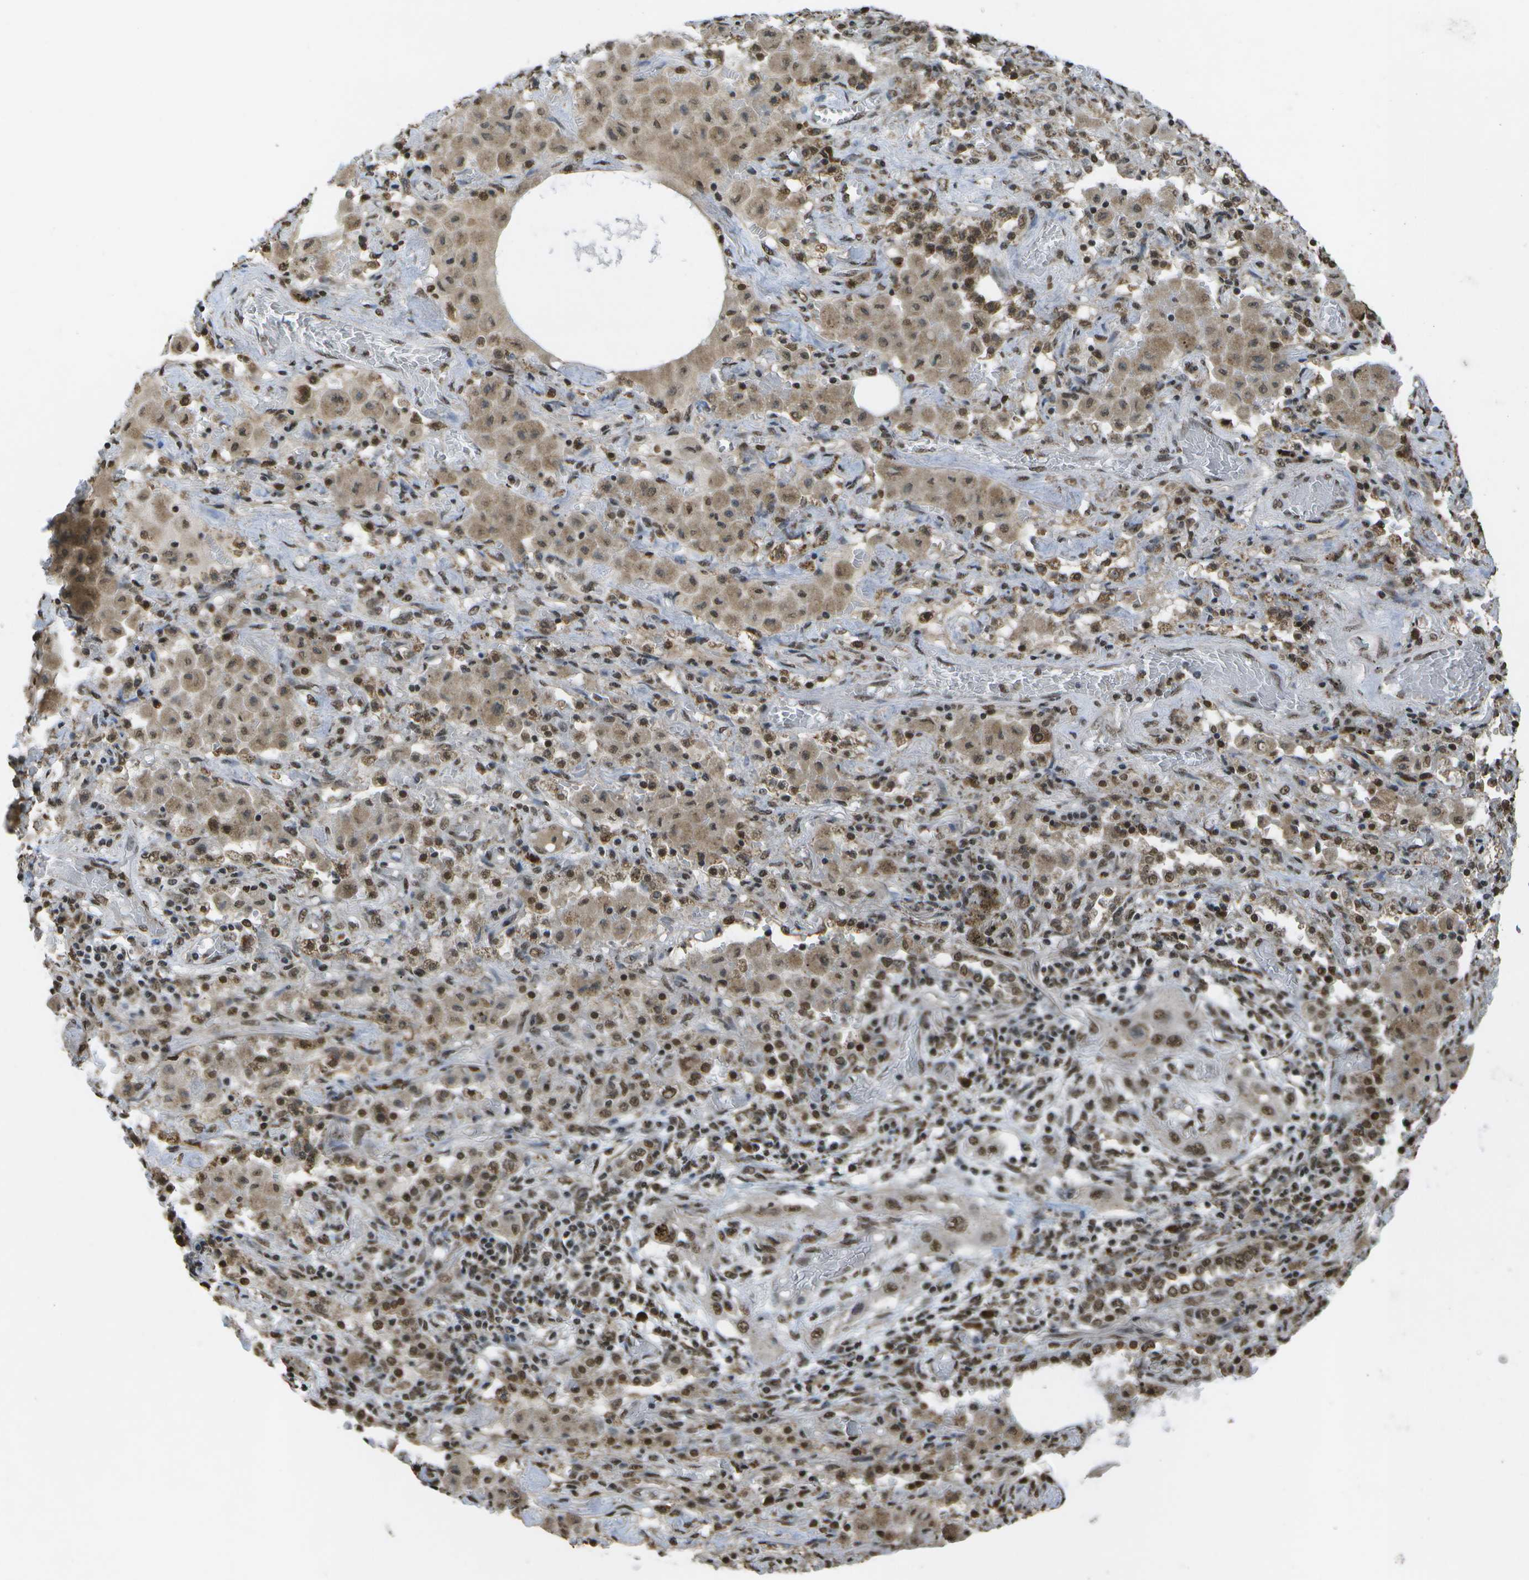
{"staining": {"intensity": "weak", "quantity": "25%-75%", "location": "nuclear"}, "tissue": "lung cancer", "cell_type": "Tumor cells", "image_type": "cancer", "snomed": [{"axis": "morphology", "description": "Squamous cell carcinoma, NOS"}, {"axis": "topography", "description": "Lung"}], "caption": "IHC of human lung cancer (squamous cell carcinoma) displays low levels of weak nuclear expression in approximately 25%-75% of tumor cells. The protein is shown in brown color, while the nuclei are stained blue.", "gene": "SPEN", "patient": {"sex": "female", "age": 47}}